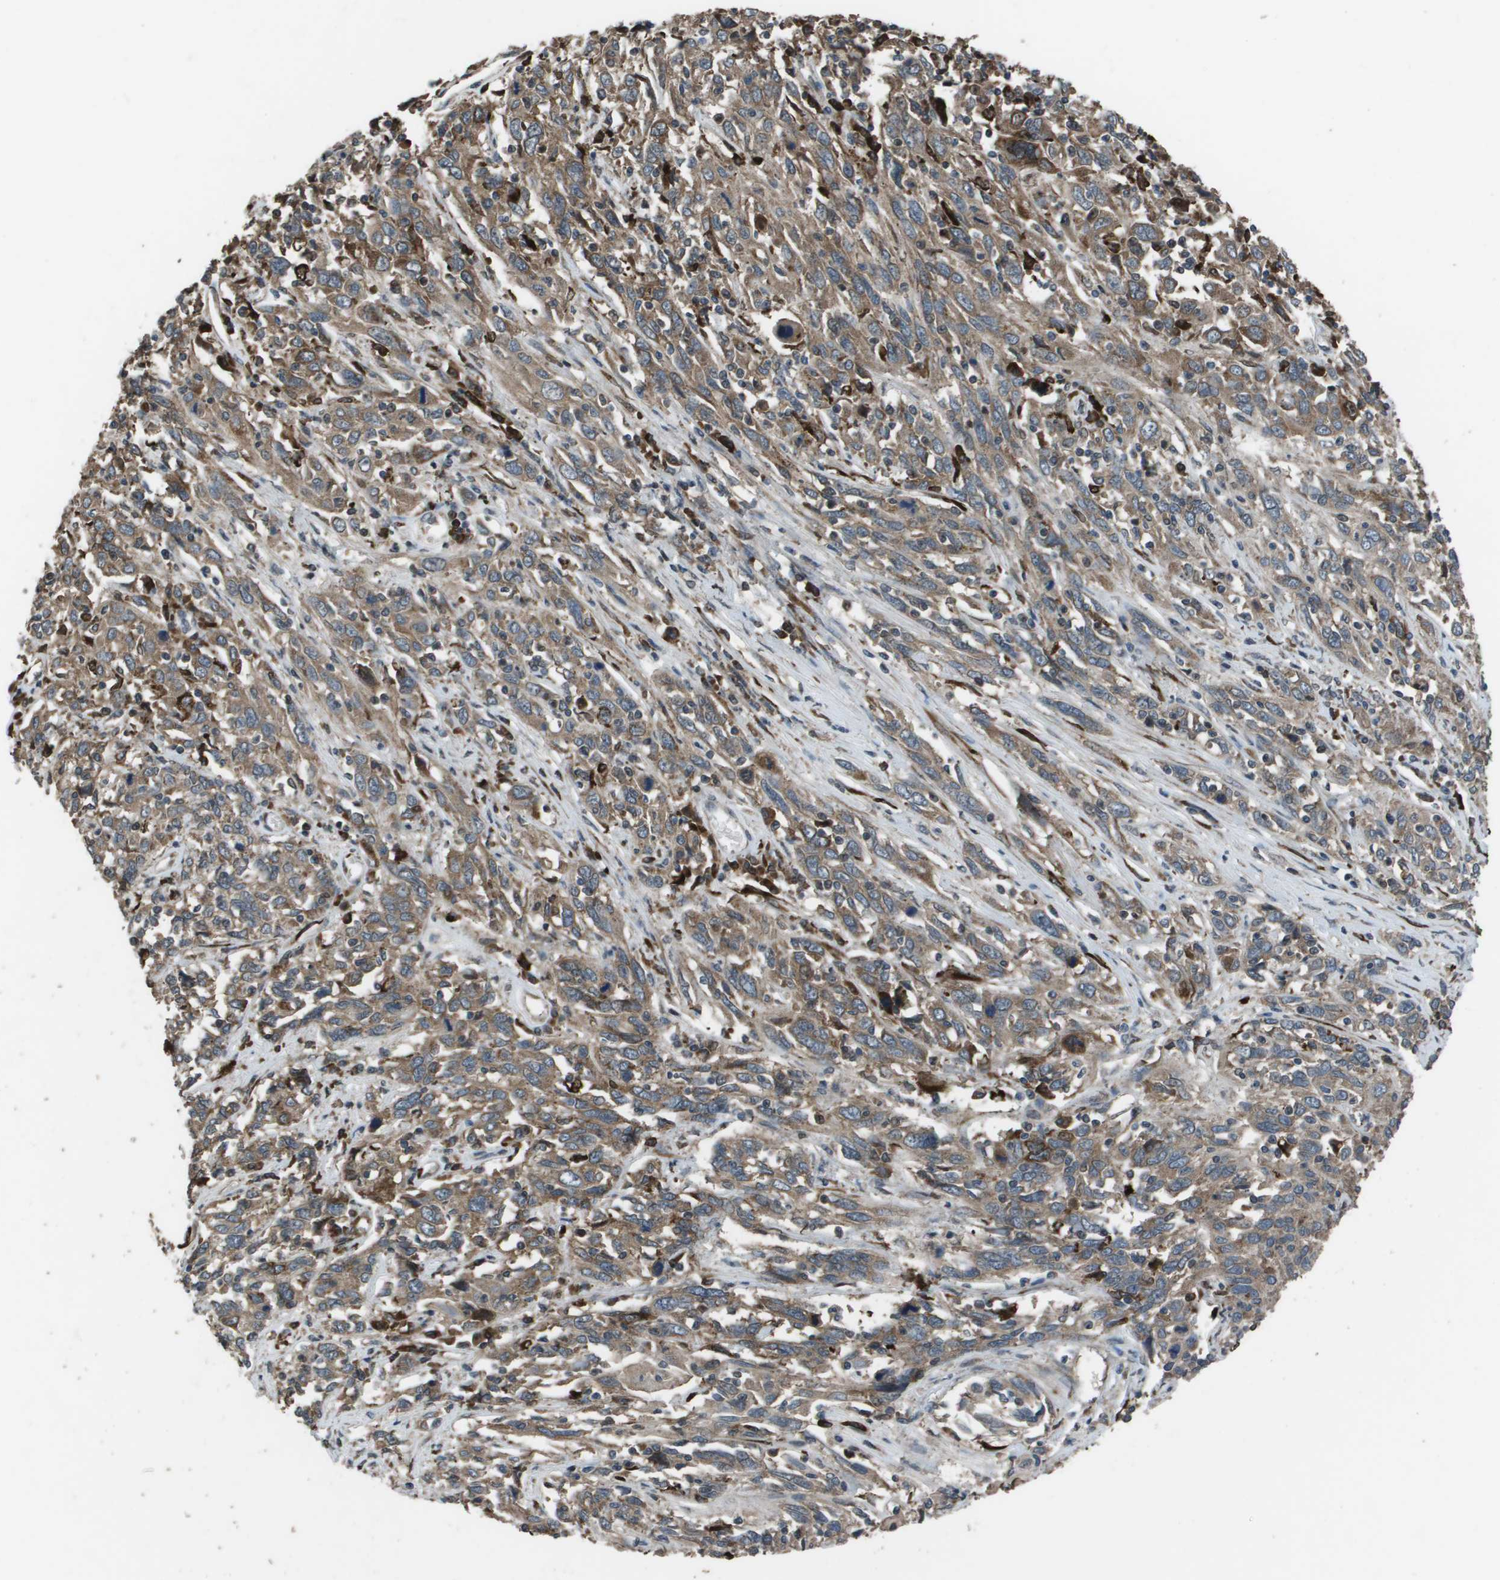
{"staining": {"intensity": "weak", "quantity": ">75%", "location": "cytoplasmic/membranous"}, "tissue": "cervical cancer", "cell_type": "Tumor cells", "image_type": "cancer", "snomed": [{"axis": "morphology", "description": "Squamous cell carcinoma, NOS"}, {"axis": "topography", "description": "Cervix"}], "caption": "Cervical cancer (squamous cell carcinoma) stained with a protein marker shows weak staining in tumor cells.", "gene": "GOSR2", "patient": {"sex": "female", "age": 46}}